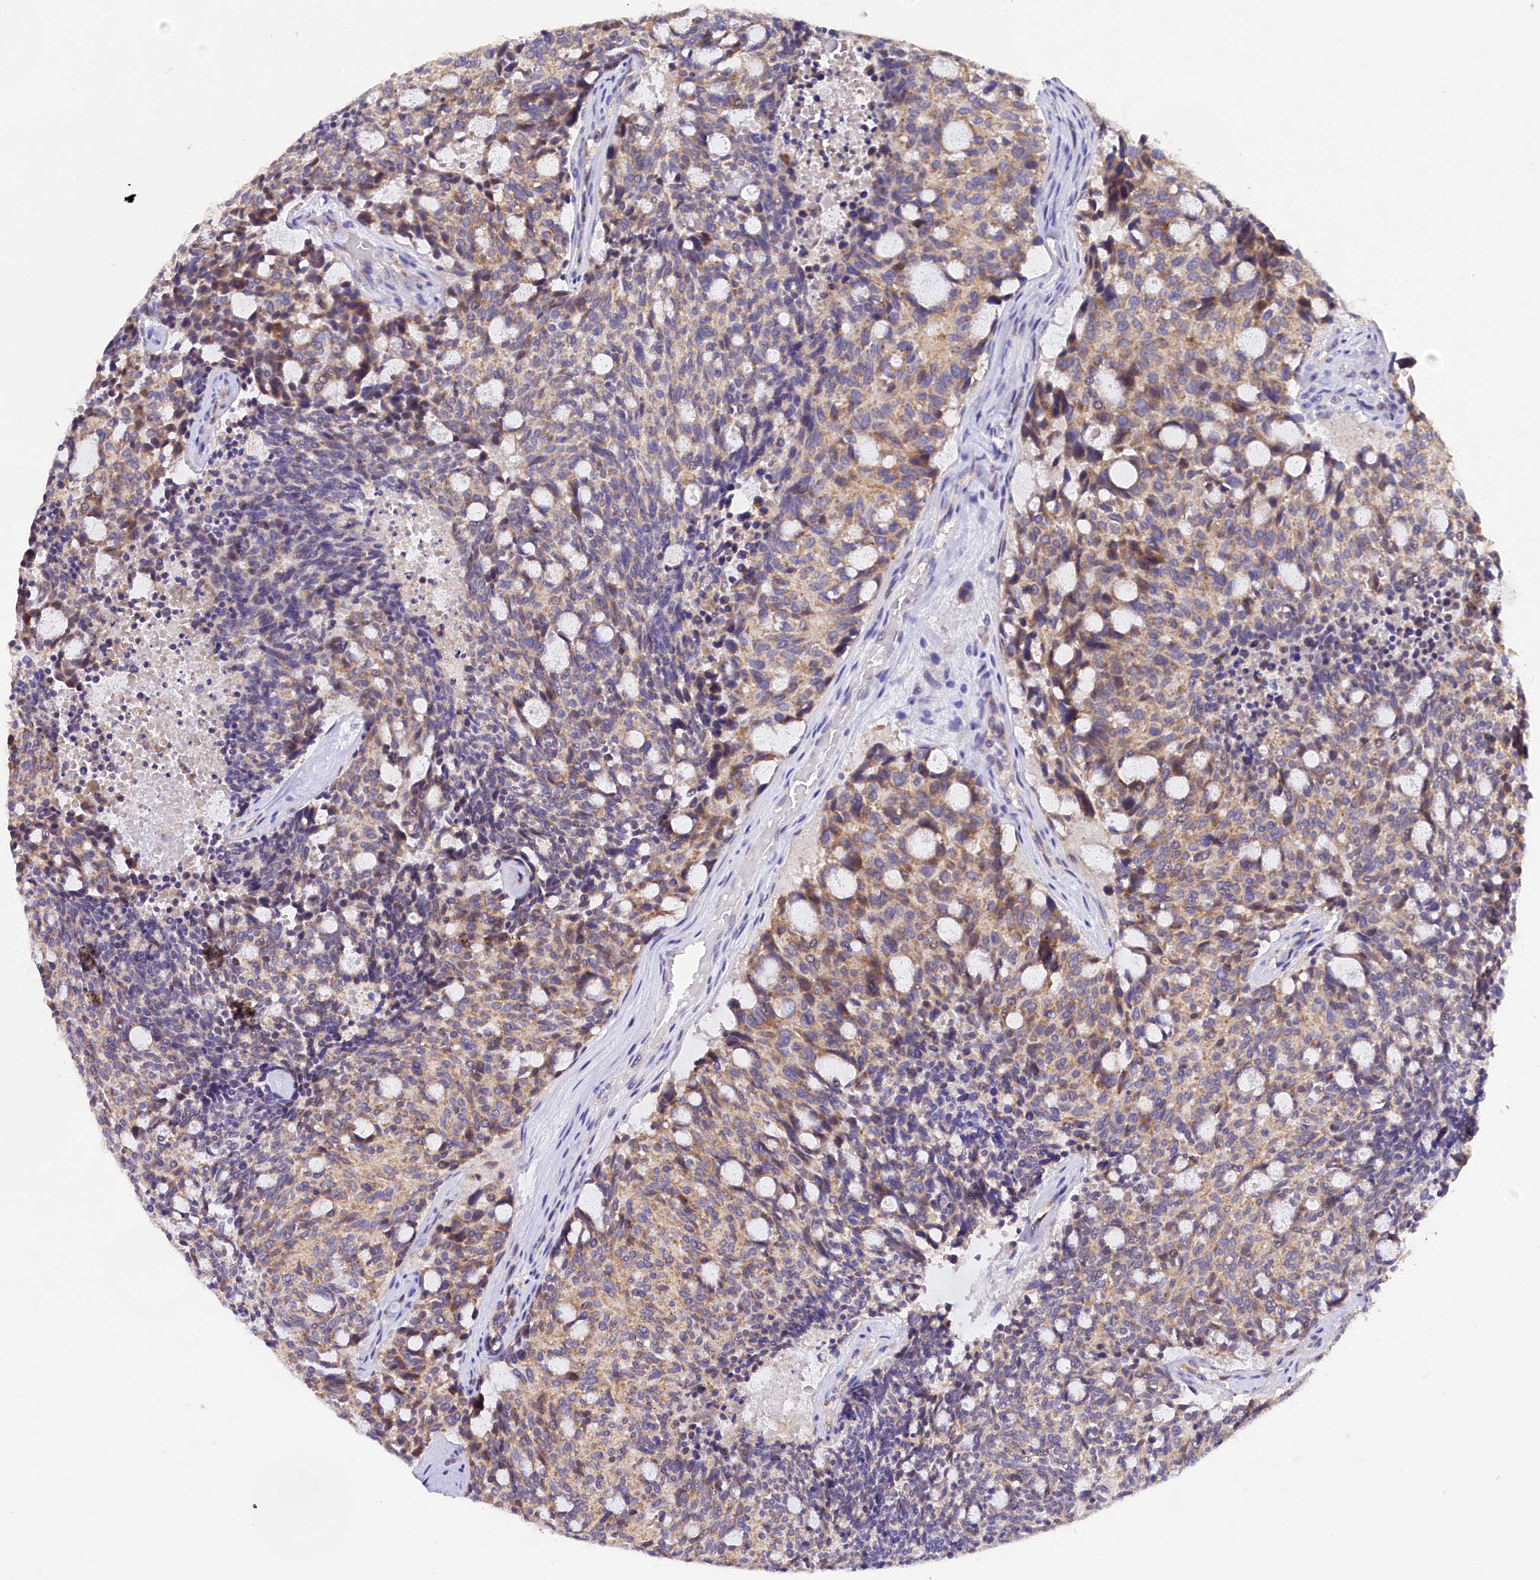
{"staining": {"intensity": "moderate", "quantity": "25%-75%", "location": "cytoplasmic/membranous"}, "tissue": "carcinoid", "cell_type": "Tumor cells", "image_type": "cancer", "snomed": [{"axis": "morphology", "description": "Carcinoid, malignant, NOS"}, {"axis": "topography", "description": "Pancreas"}], "caption": "Human carcinoid (malignant) stained for a protein (brown) reveals moderate cytoplasmic/membranous positive expression in approximately 25%-75% of tumor cells.", "gene": "COL6A5", "patient": {"sex": "female", "age": 54}}